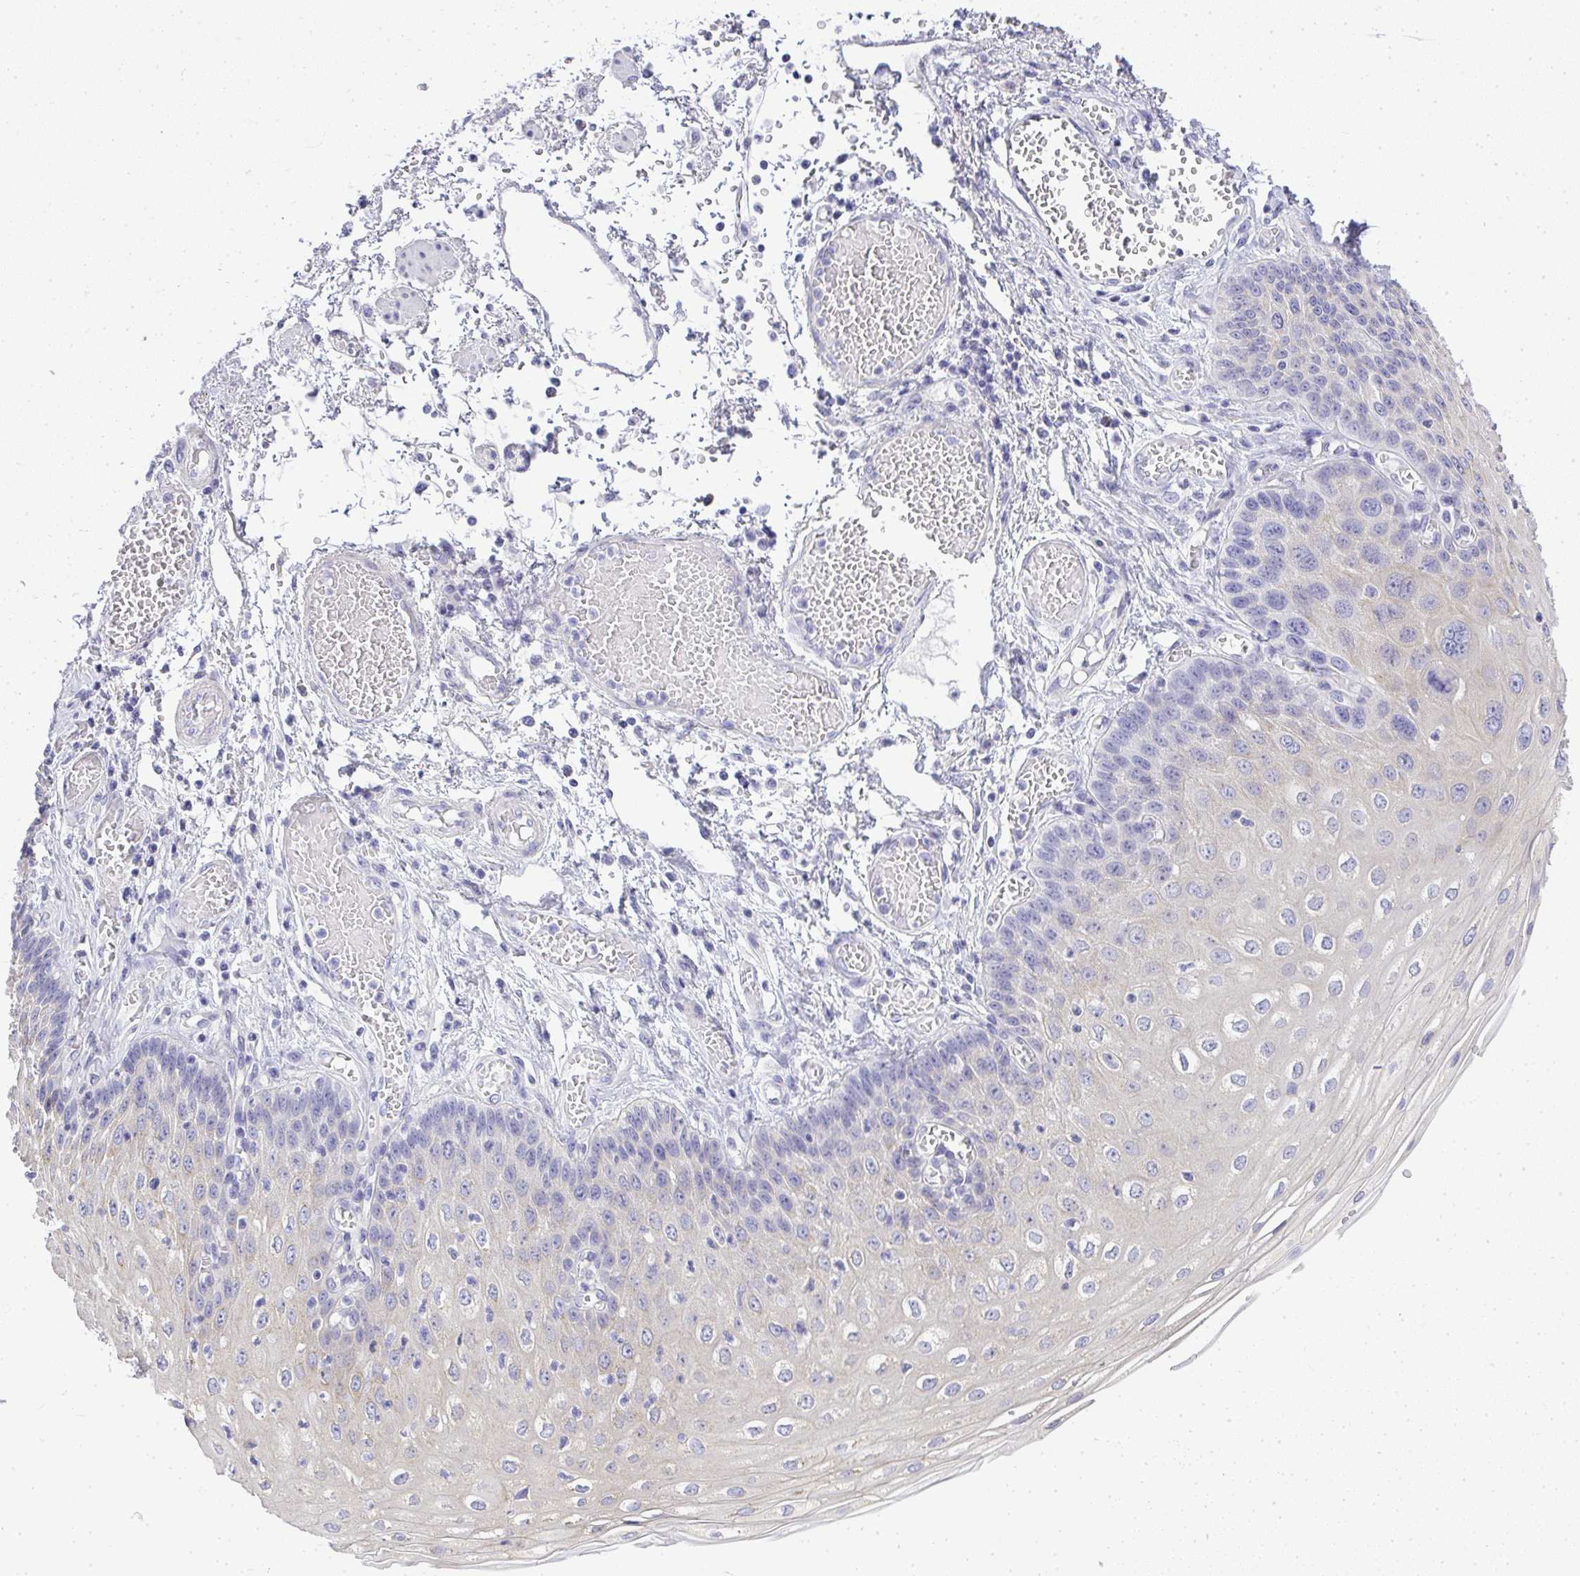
{"staining": {"intensity": "negative", "quantity": "none", "location": "none"}, "tissue": "esophagus", "cell_type": "Squamous epithelial cells", "image_type": "normal", "snomed": [{"axis": "morphology", "description": "Normal tissue, NOS"}, {"axis": "morphology", "description": "Adenocarcinoma, NOS"}, {"axis": "topography", "description": "Esophagus"}], "caption": "Squamous epithelial cells show no significant expression in unremarkable esophagus. Brightfield microscopy of immunohistochemistry stained with DAB (brown) and hematoxylin (blue), captured at high magnification.", "gene": "PLPPR3", "patient": {"sex": "male", "age": 81}}